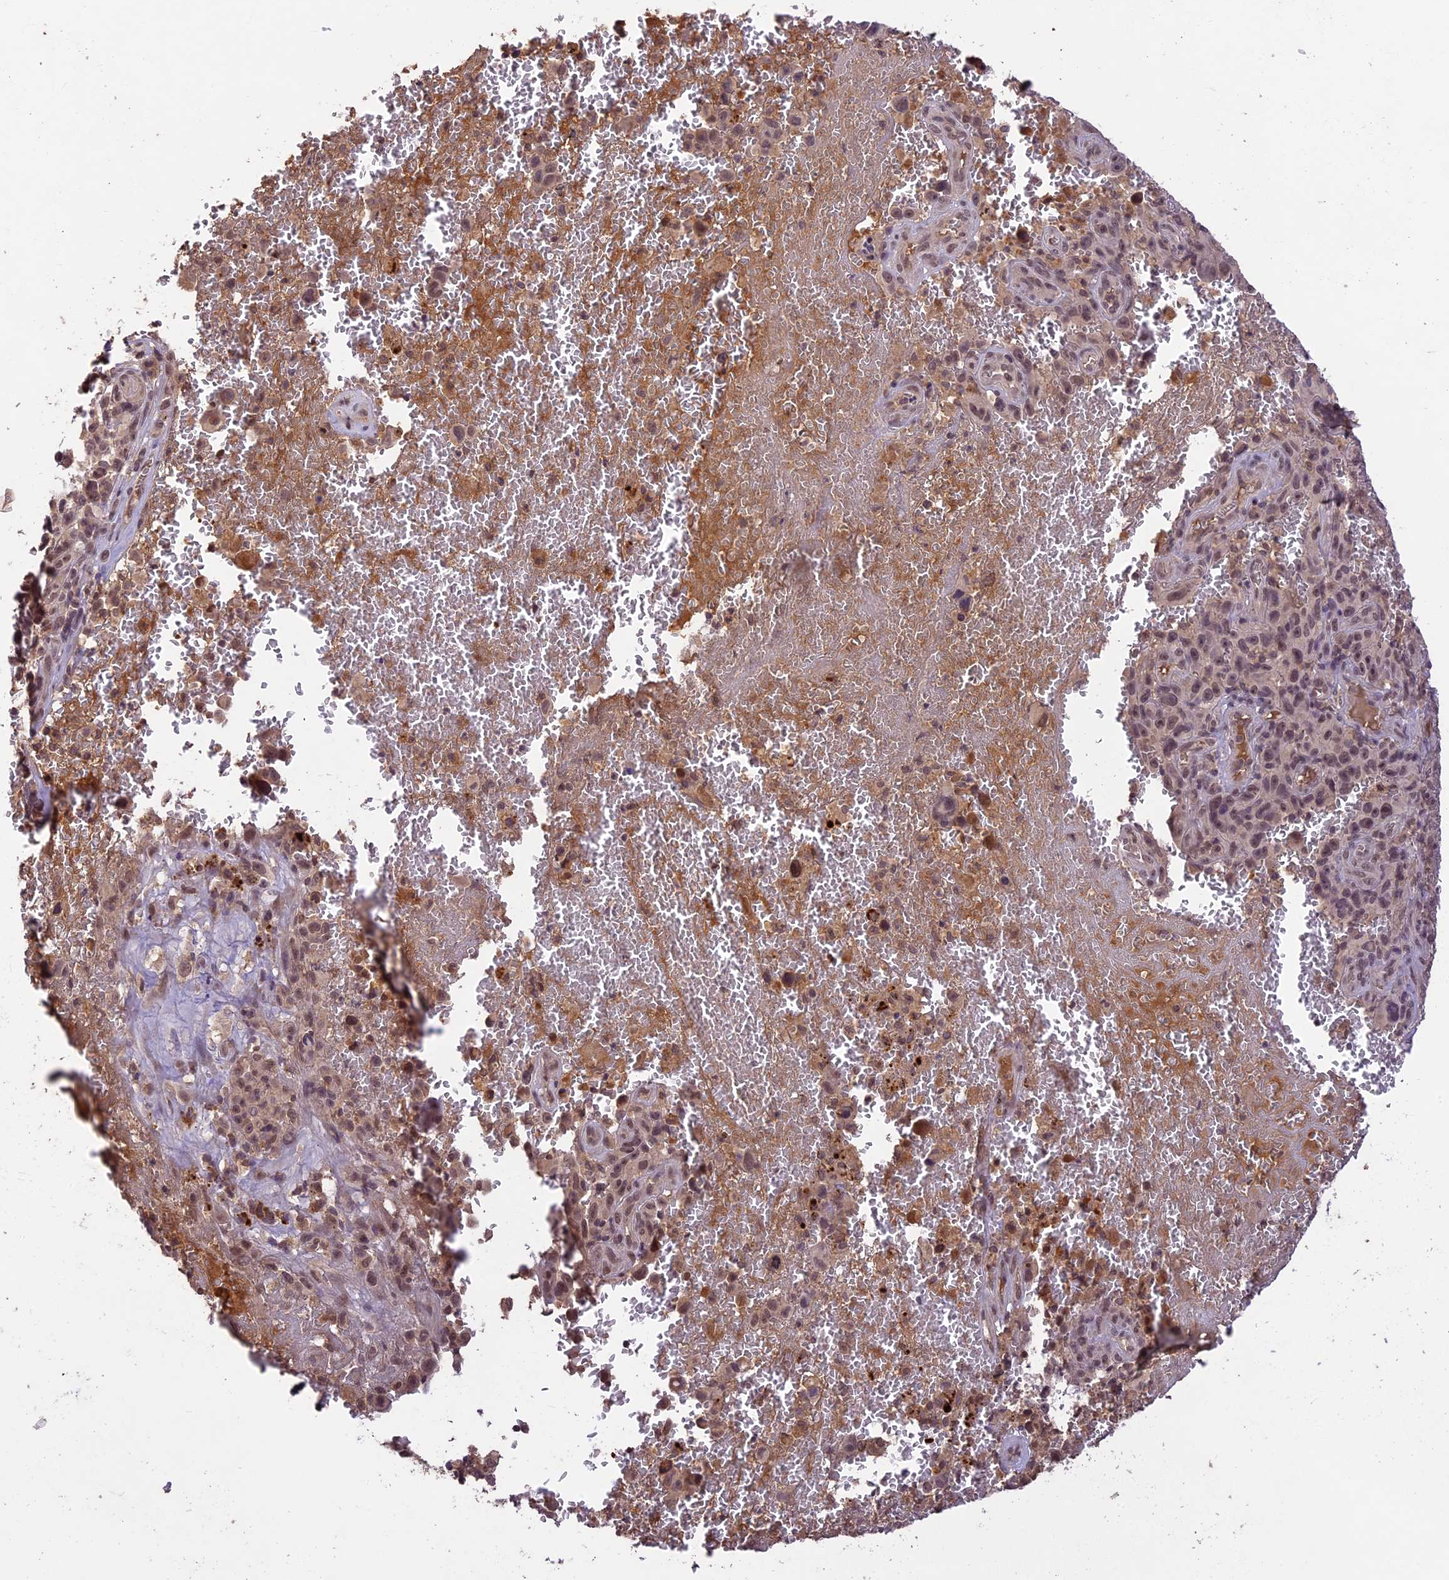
{"staining": {"intensity": "moderate", "quantity": ">75%", "location": "nuclear"}, "tissue": "melanoma", "cell_type": "Tumor cells", "image_type": "cancer", "snomed": [{"axis": "morphology", "description": "Malignant melanoma, NOS"}, {"axis": "topography", "description": "Skin"}], "caption": "A medium amount of moderate nuclear positivity is seen in approximately >75% of tumor cells in malignant melanoma tissue.", "gene": "ATP10A", "patient": {"sex": "female", "age": 82}}